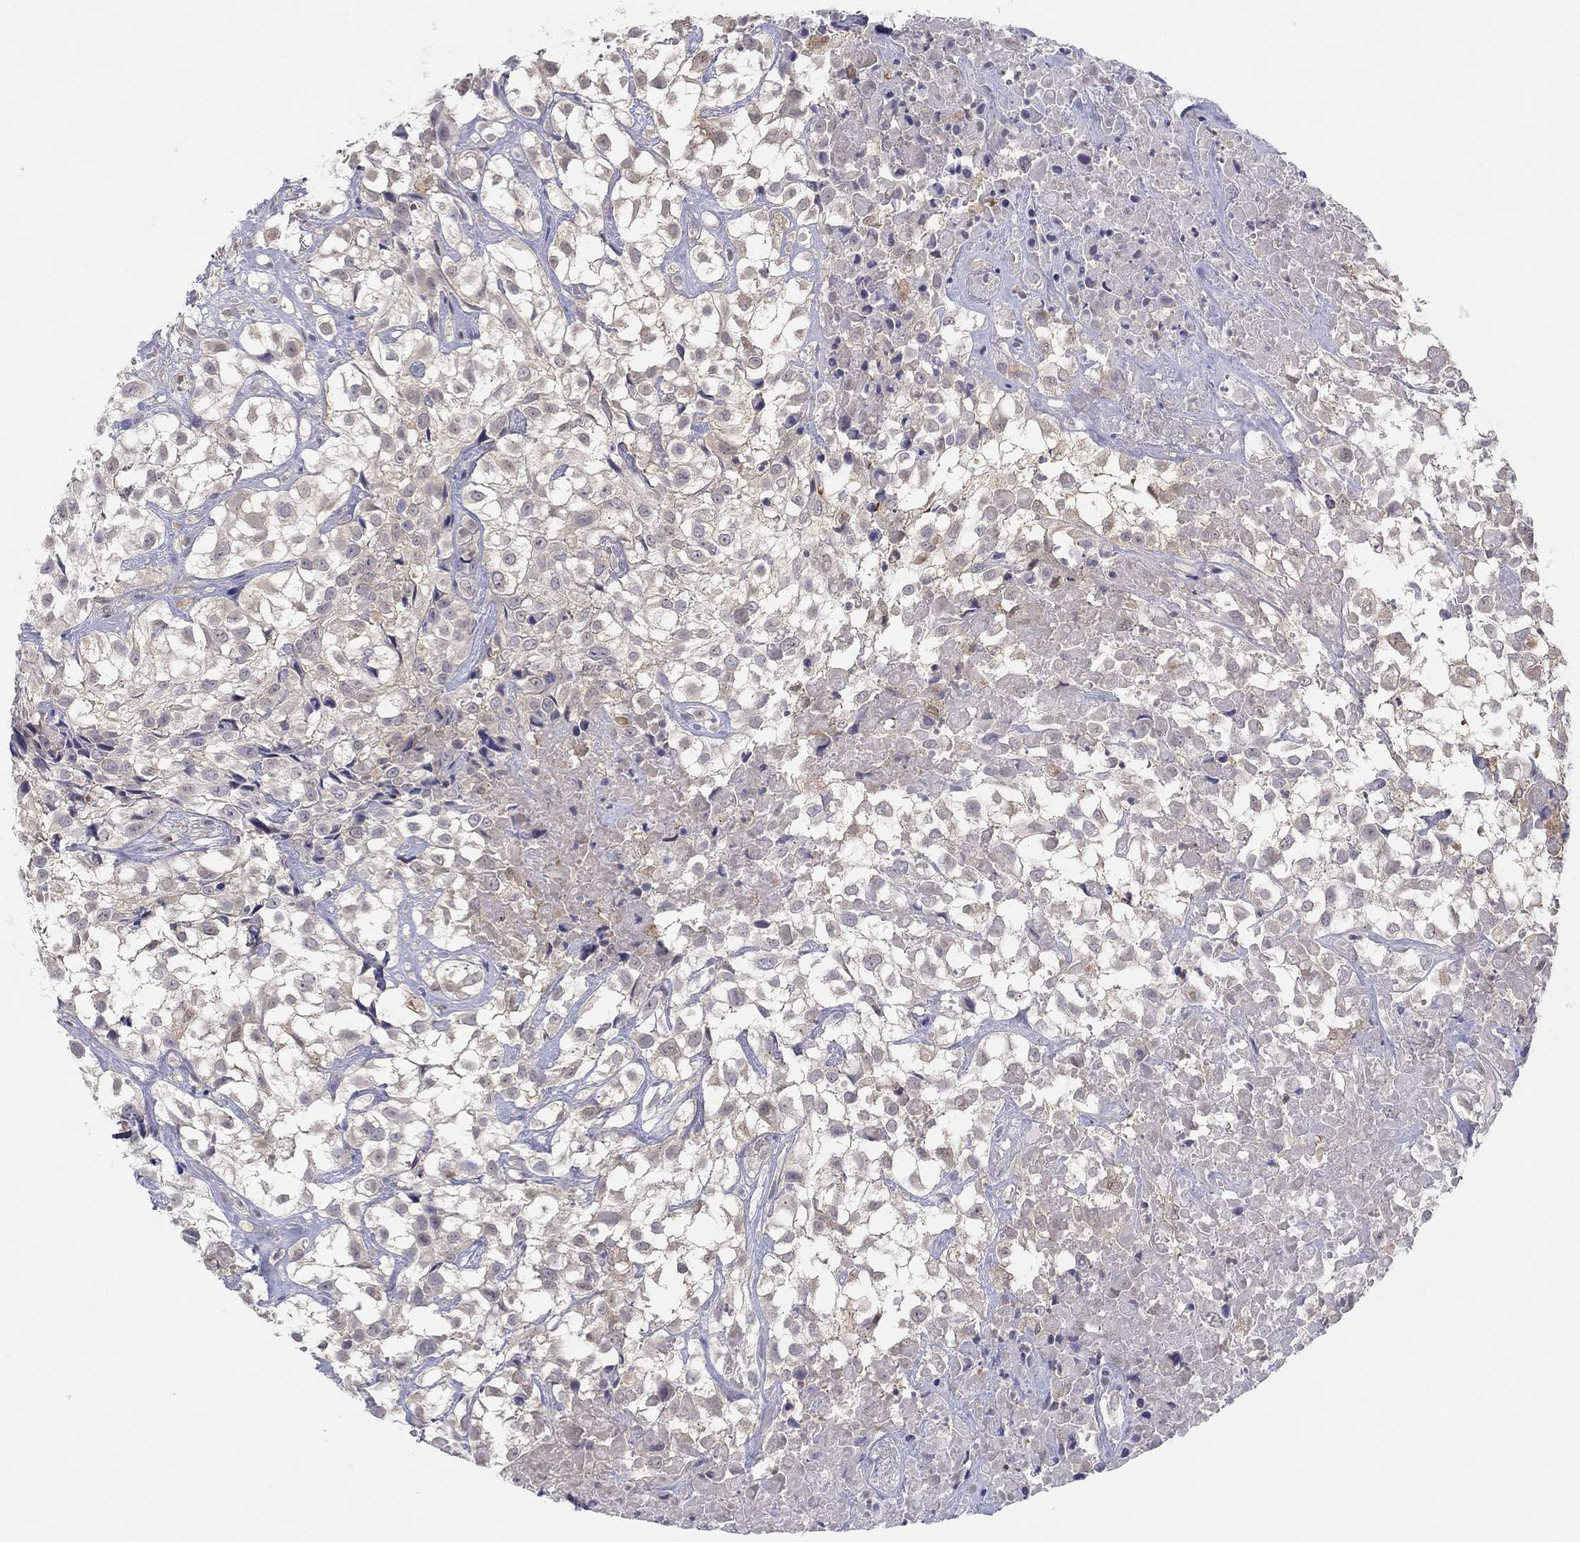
{"staining": {"intensity": "weak", "quantity": "25%-75%", "location": "cytoplasmic/membranous"}, "tissue": "urothelial cancer", "cell_type": "Tumor cells", "image_type": "cancer", "snomed": [{"axis": "morphology", "description": "Urothelial carcinoma, High grade"}, {"axis": "topography", "description": "Urinary bladder"}], "caption": "An image showing weak cytoplasmic/membranous positivity in approximately 25%-75% of tumor cells in urothelial cancer, as visualized by brown immunohistochemical staining.", "gene": "PDXK", "patient": {"sex": "male", "age": 56}}